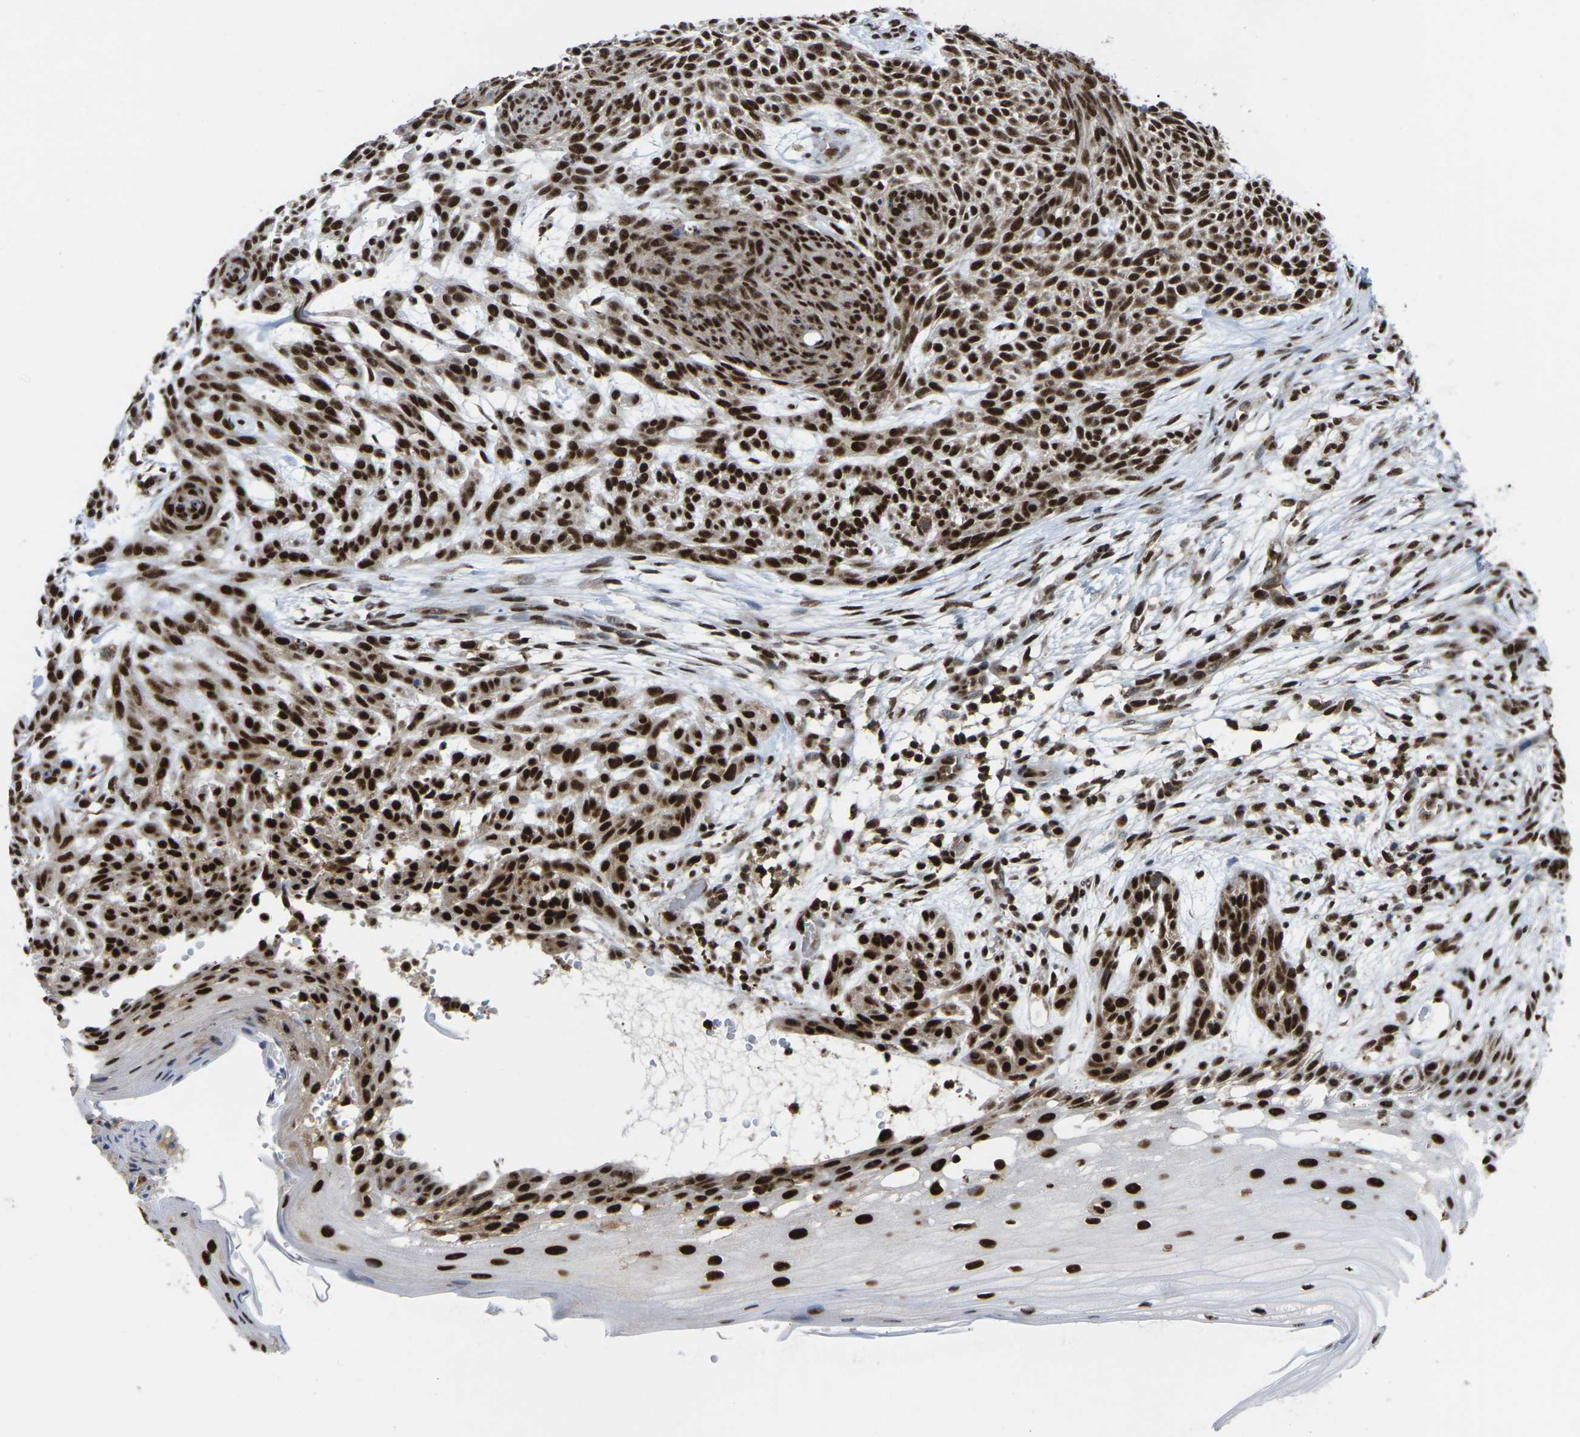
{"staining": {"intensity": "strong", "quantity": ">75%", "location": "nuclear"}, "tissue": "skin cancer", "cell_type": "Tumor cells", "image_type": "cancer", "snomed": [{"axis": "morphology", "description": "Basal cell carcinoma"}, {"axis": "topography", "description": "Skin"}], "caption": "Skin basal cell carcinoma was stained to show a protein in brown. There is high levels of strong nuclear staining in approximately >75% of tumor cells.", "gene": "MAGOH", "patient": {"sex": "female", "age": 59}}